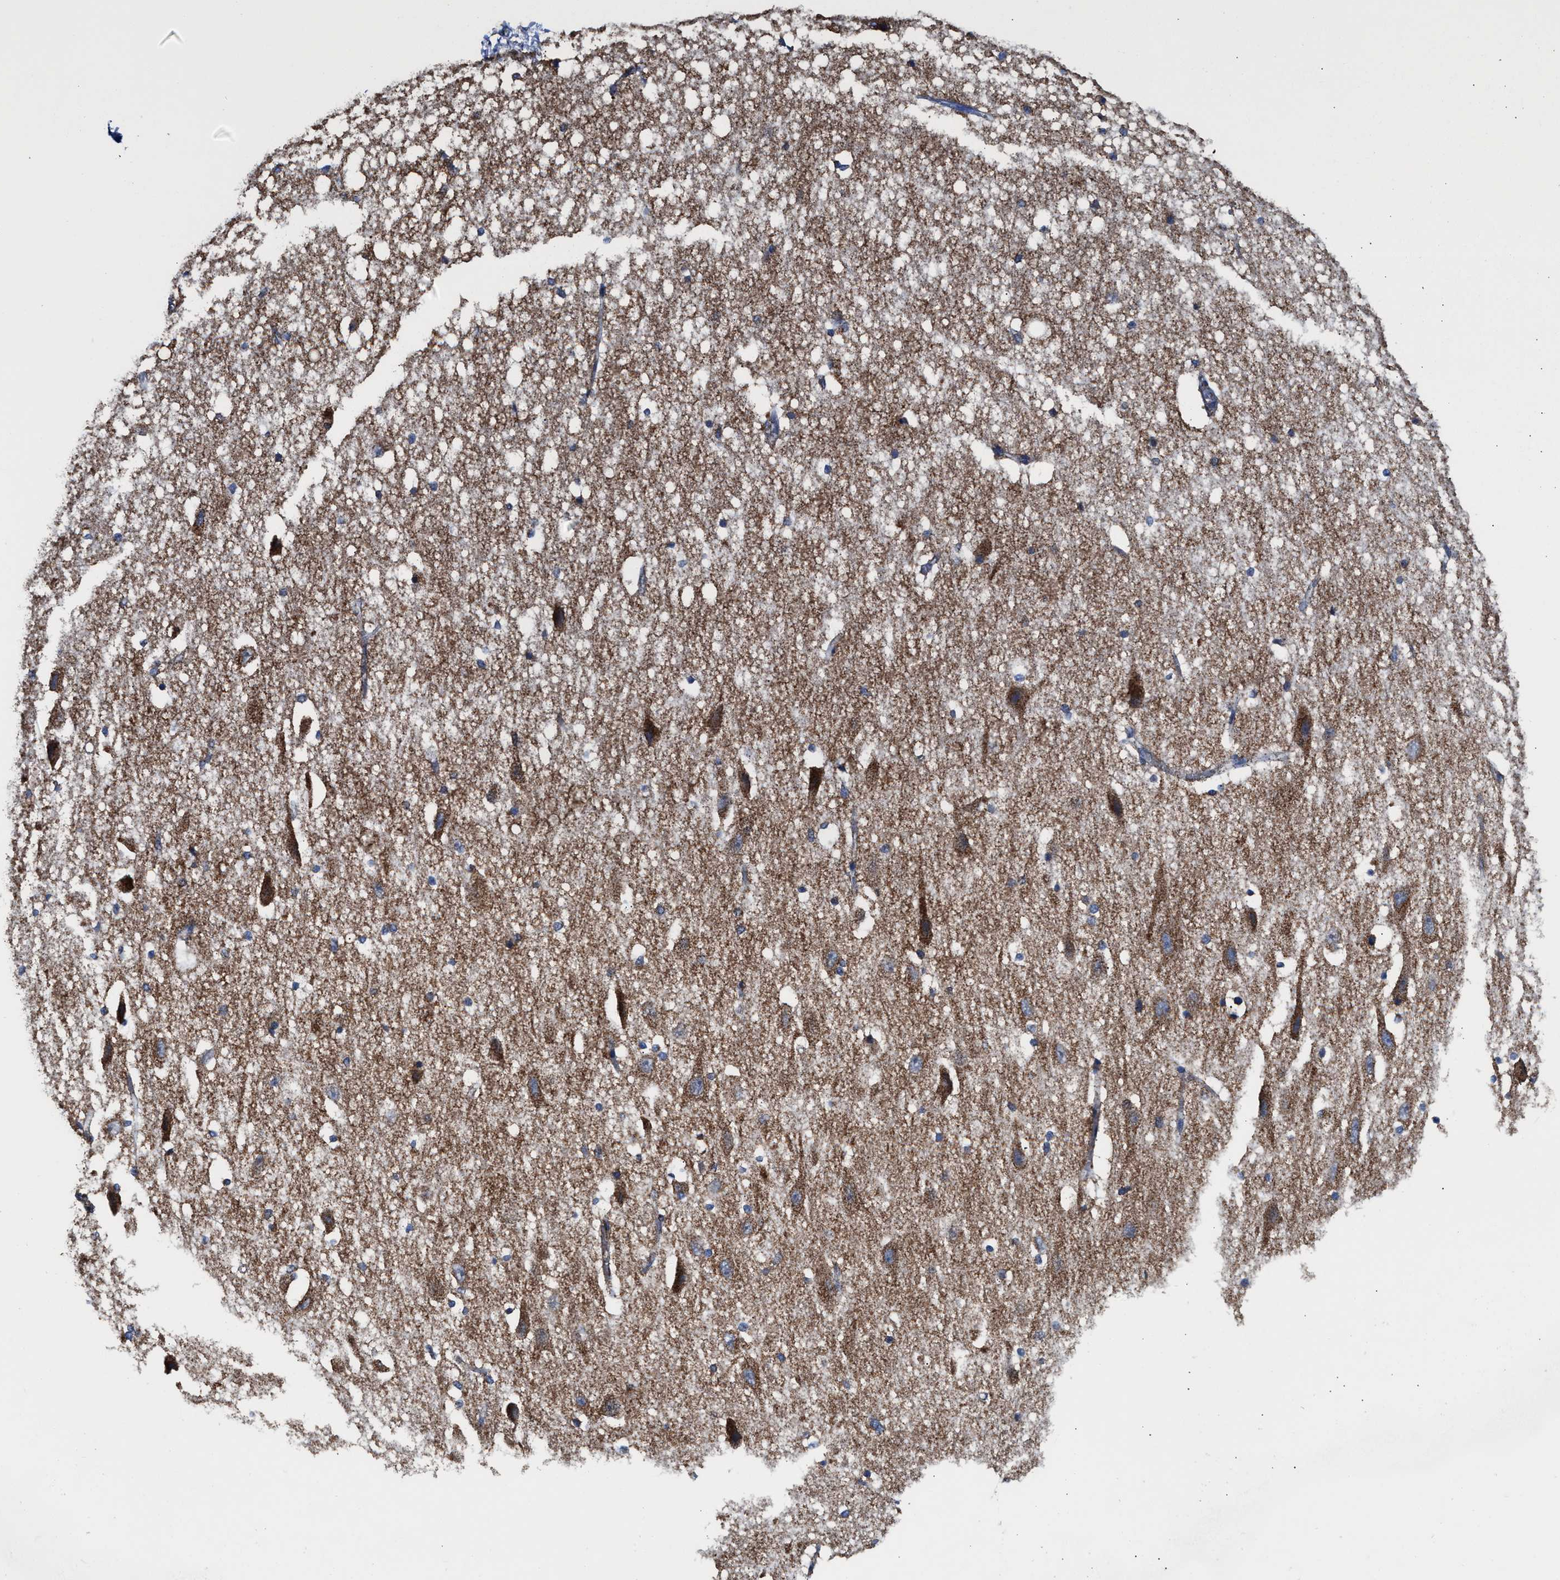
{"staining": {"intensity": "moderate", "quantity": "<25%", "location": "cytoplasmic/membranous"}, "tissue": "hippocampus", "cell_type": "Glial cells", "image_type": "normal", "snomed": [{"axis": "morphology", "description": "Normal tissue, NOS"}, {"axis": "topography", "description": "Hippocampus"}], "caption": "Immunohistochemistry (IHC) of unremarkable human hippocampus shows low levels of moderate cytoplasmic/membranous positivity in about <25% of glial cells.", "gene": "MECR", "patient": {"sex": "female", "age": 19}}